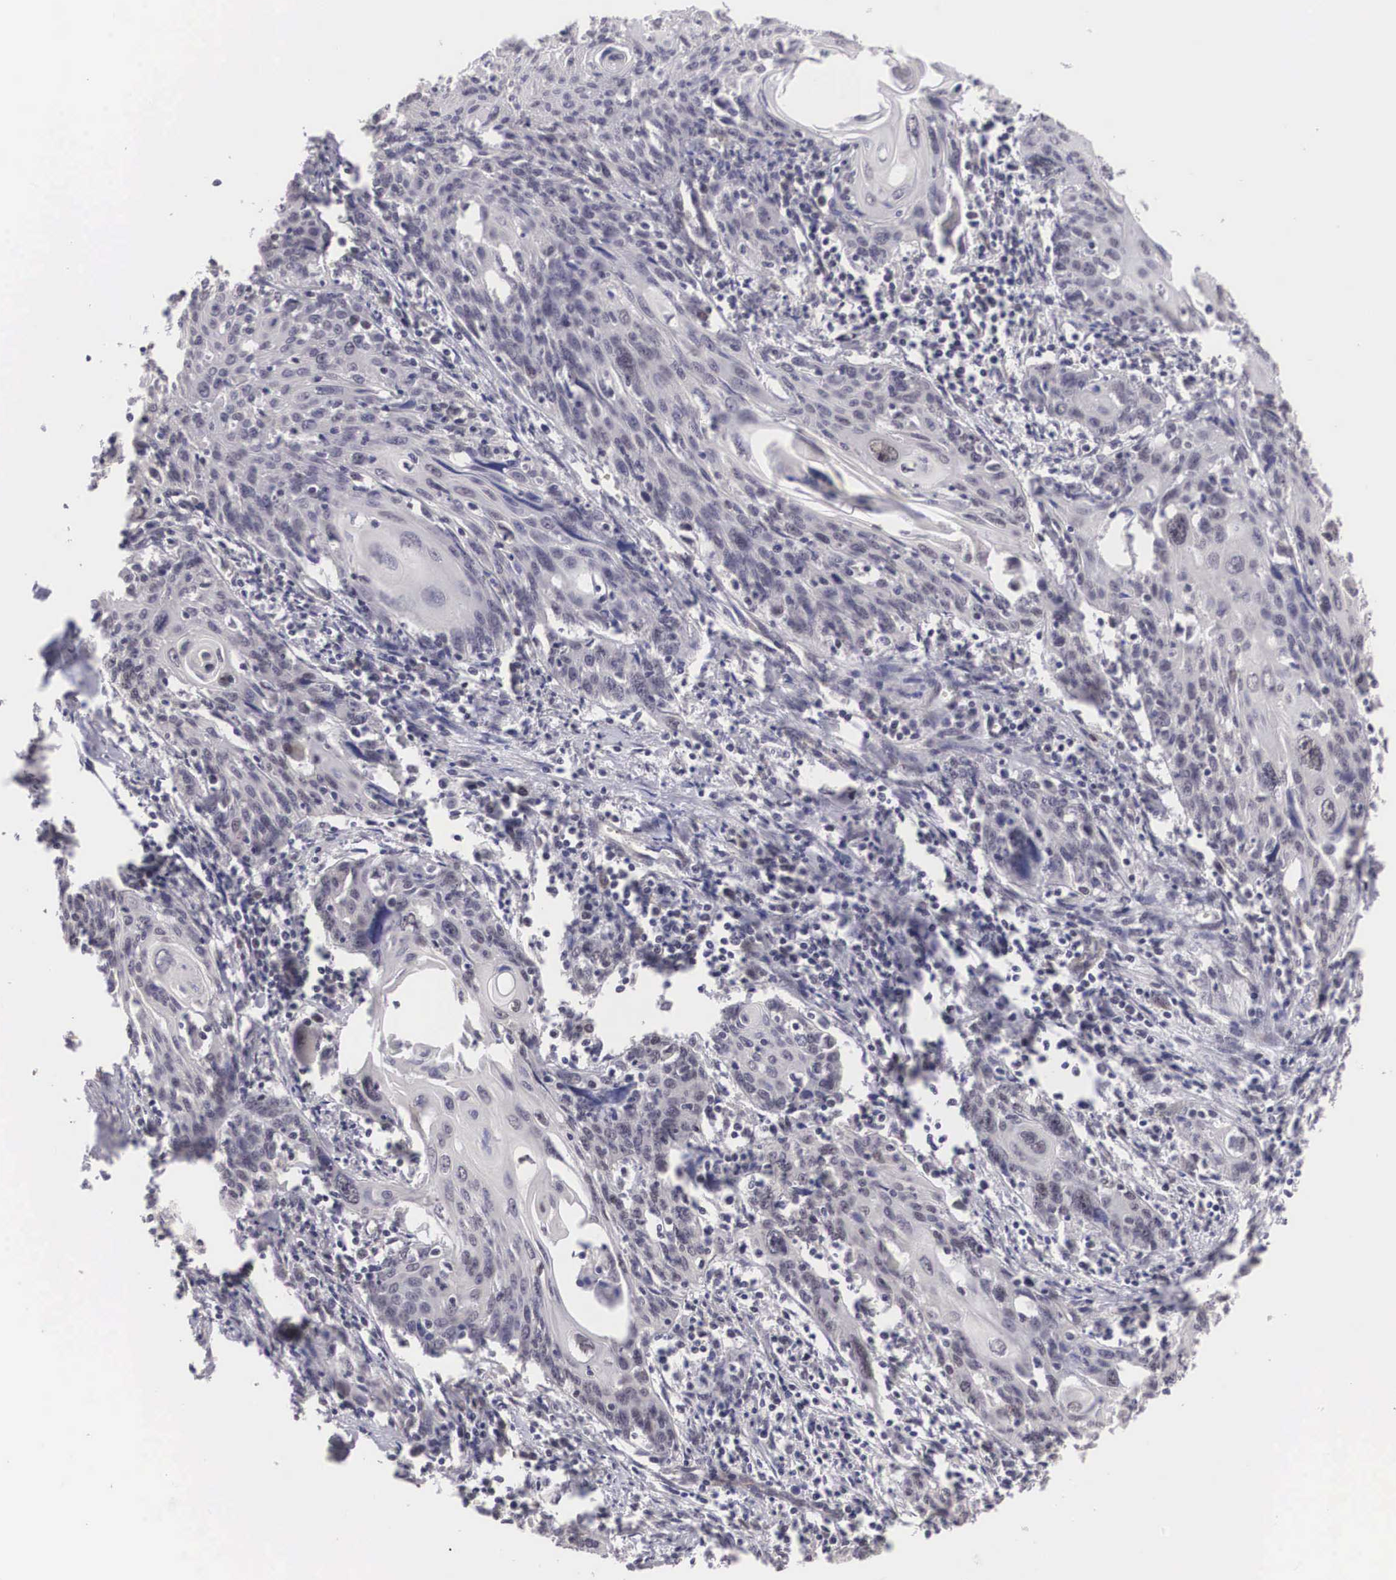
{"staining": {"intensity": "negative", "quantity": "none", "location": "none"}, "tissue": "cervical cancer", "cell_type": "Tumor cells", "image_type": "cancer", "snomed": [{"axis": "morphology", "description": "Squamous cell carcinoma, NOS"}, {"axis": "topography", "description": "Cervix"}], "caption": "Tumor cells are negative for brown protein staining in cervical squamous cell carcinoma. (Immunohistochemistry, brightfield microscopy, high magnification).", "gene": "MORC2", "patient": {"sex": "female", "age": 54}}